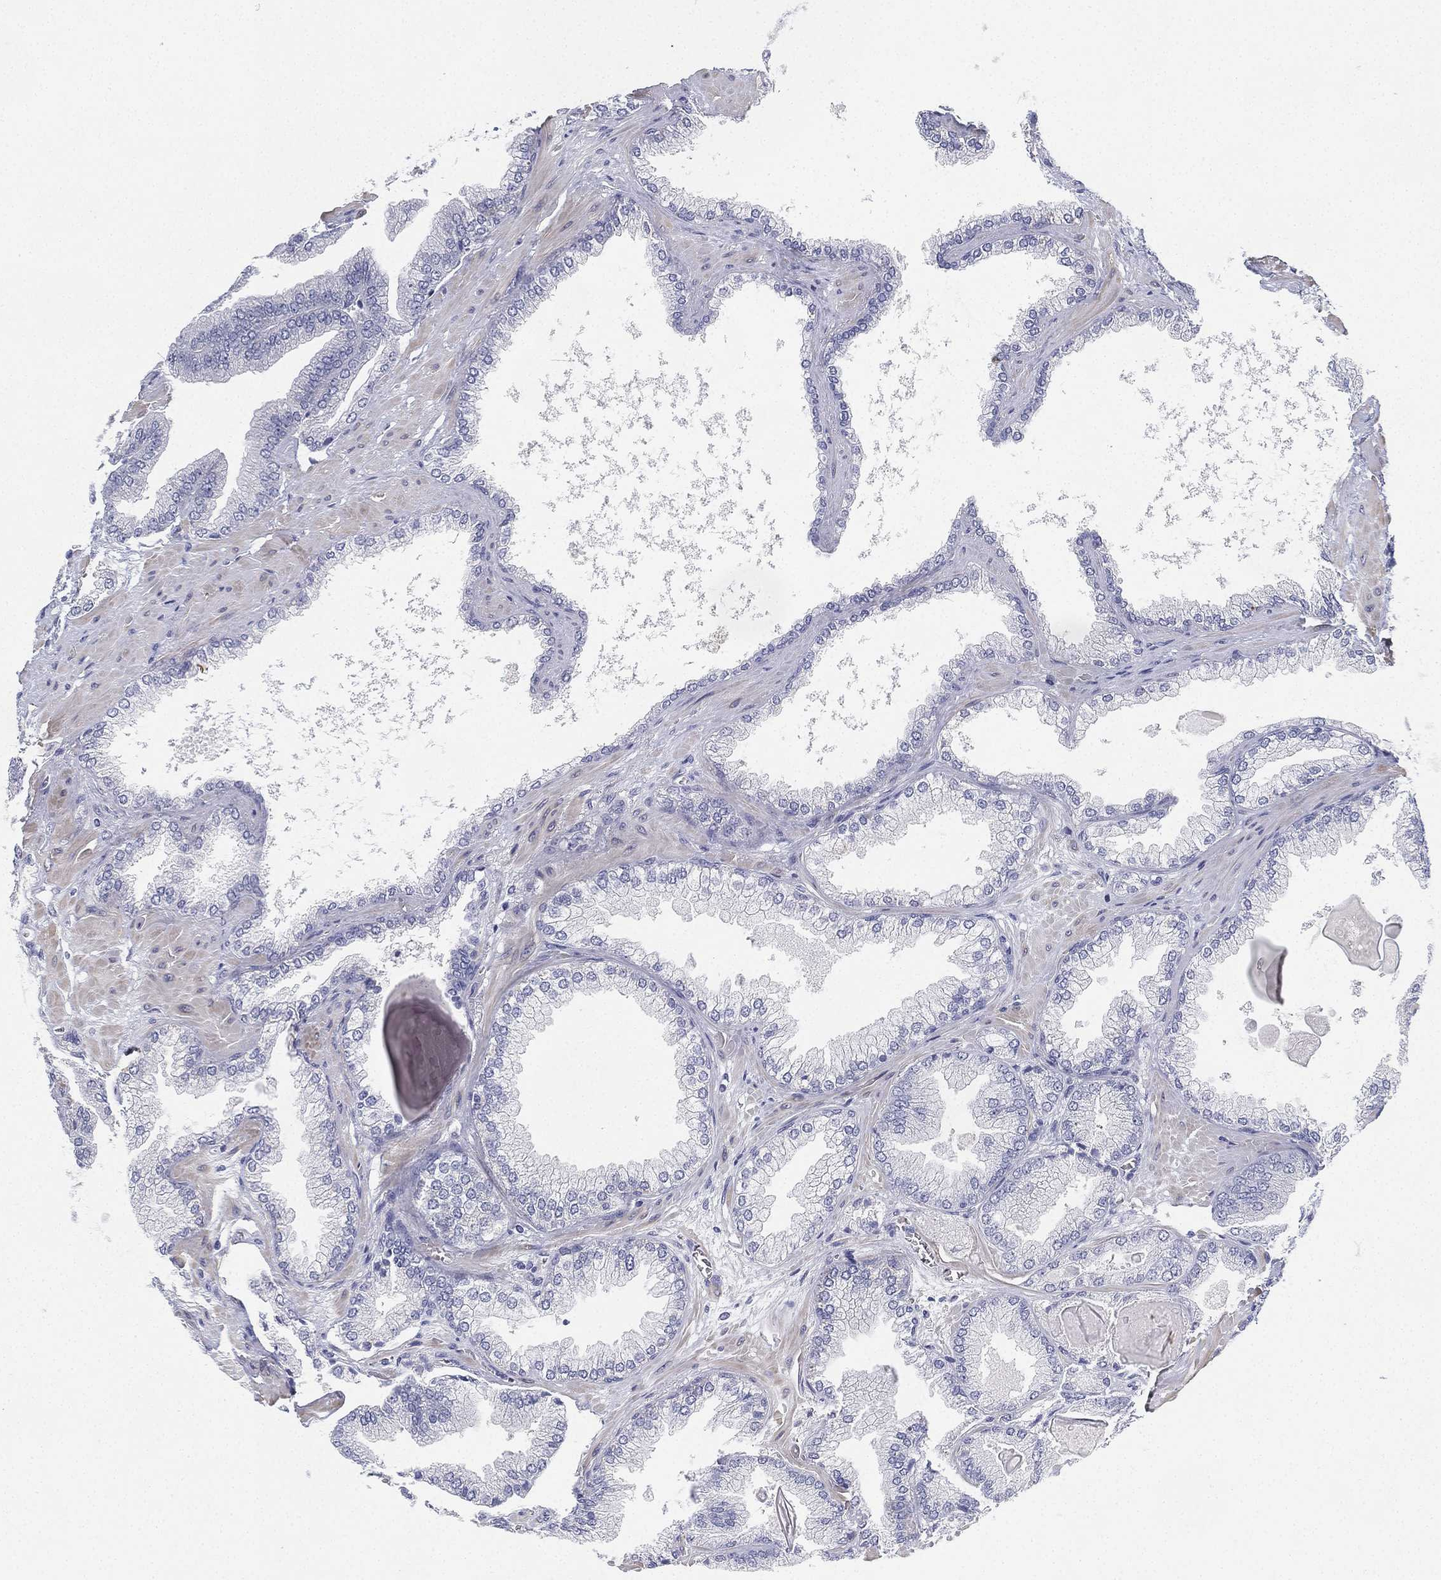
{"staining": {"intensity": "negative", "quantity": "none", "location": "none"}, "tissue": "prostate cancer", "cell_type": "Tumor cells", "image_type": "cancer", "snomed": [{"axis": "morphology", "description": "Adenocarcinoma, Low grade"}, {"axis": "topography", "description": "Prostate"}], "caption": "Tumor cells show no significant positivity in prostate cancer. Nuclei are stained in blue.", "gene": "HEATR4", "patient": {"sex": "male", "age": 72}}